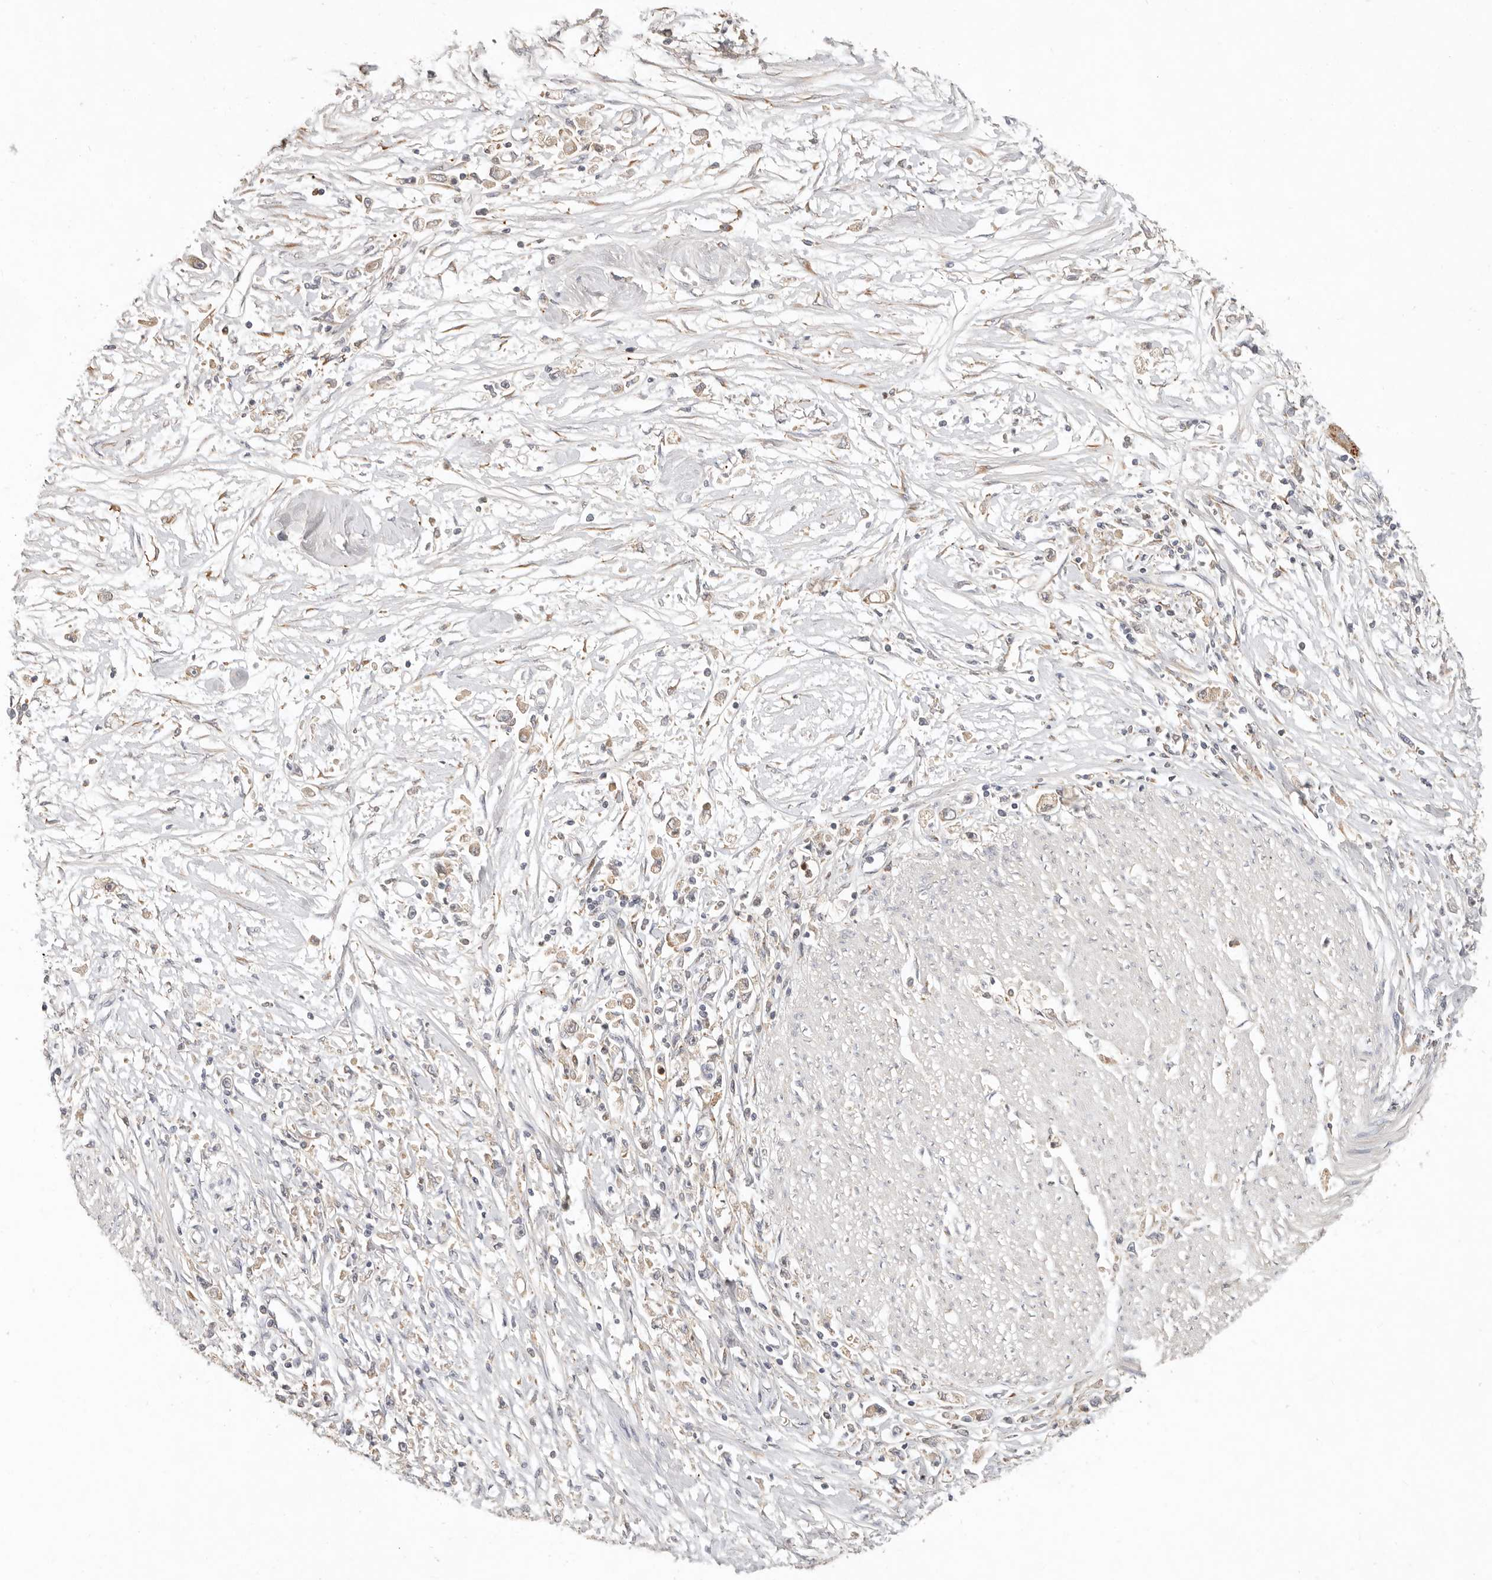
{"staining": {"intensity": "weak", "quantity": "<25%", "location": "cytoplasmic/membranous"}, "tissue": "stomach cancer", "cell_type": "Tumor cells", "image_type": "cancer", "snomed": [{"axis": "morphology", "description": "Adenocarcinoma, NOS"}, {"axis": "topography", "description": "Stomach"}], "caption": "The micrograph demonstrates no significant expression in tumor cells of adenocarcinoma (stomach).", "gene": "ARHGEF10L", "patient": {"sex": "female", "age": 59}}